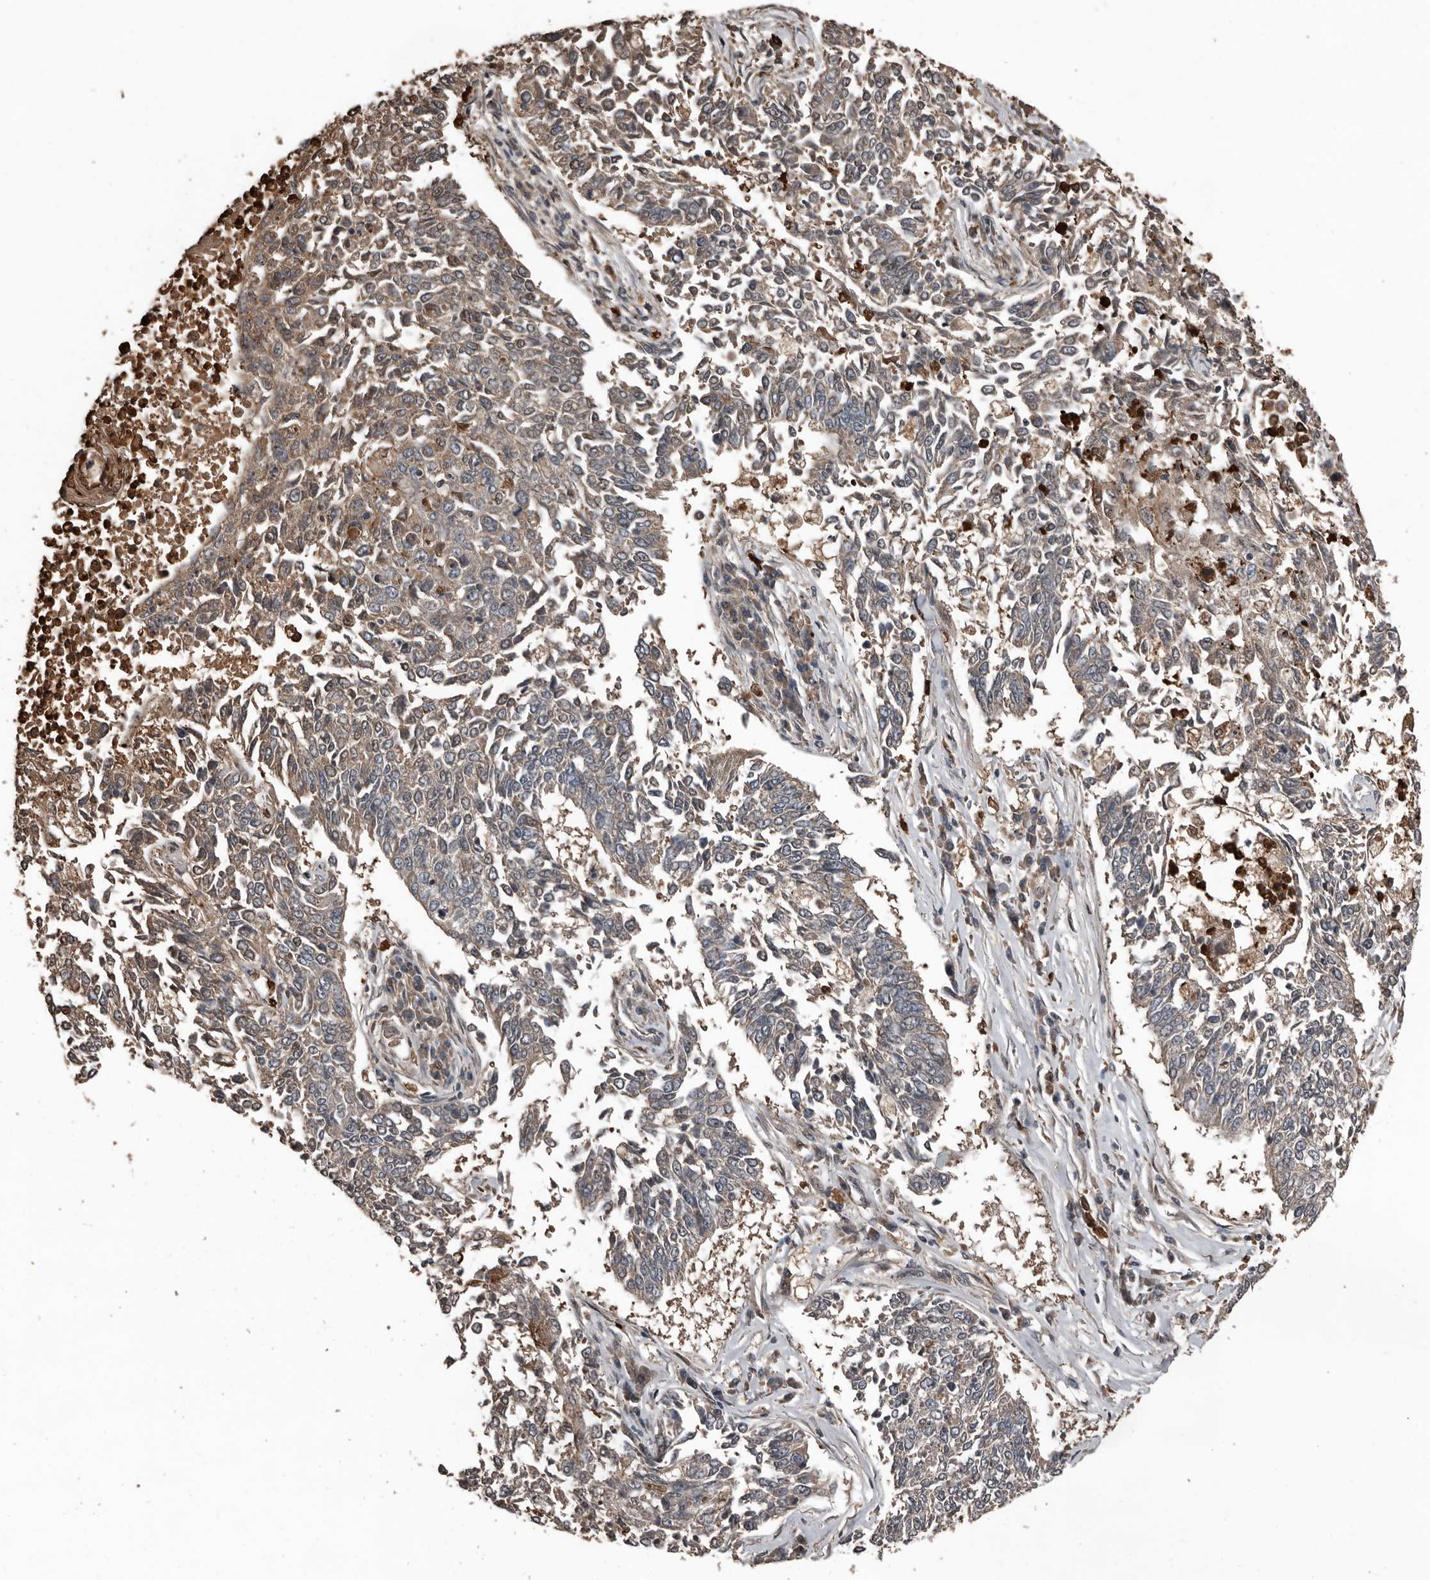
{"staining": {"intensity": "weak", "quantity": "25%-75%", "location": "cytoplasmic/membranous"}, "tissue": "lung cancer", "cell_type": "Tumor cells", "image_type": "cancer", "snomed": [{"axis": "morphology", "description": "Normal tissue, NOS"}, {"axis": "morphology", "description": "Squamous cell carcinoma, NOS"}, {"axis": "topography", "description": "Cartilage tissue"}, {"axis": "topography", "description": "Bronchus"}, {"axis": "topography", "description": "Lung"}], "caption": "Protein expression analysis of squamous cell carcinoma (lung) demonstrates weak cytoplasmic/membranous expression in approximately 25%-75% of tumor cells. (IHC, brightfield microscopy, high magnification).", "gene": "FSBP", "patient": {"sex": "female", "age": 49}}